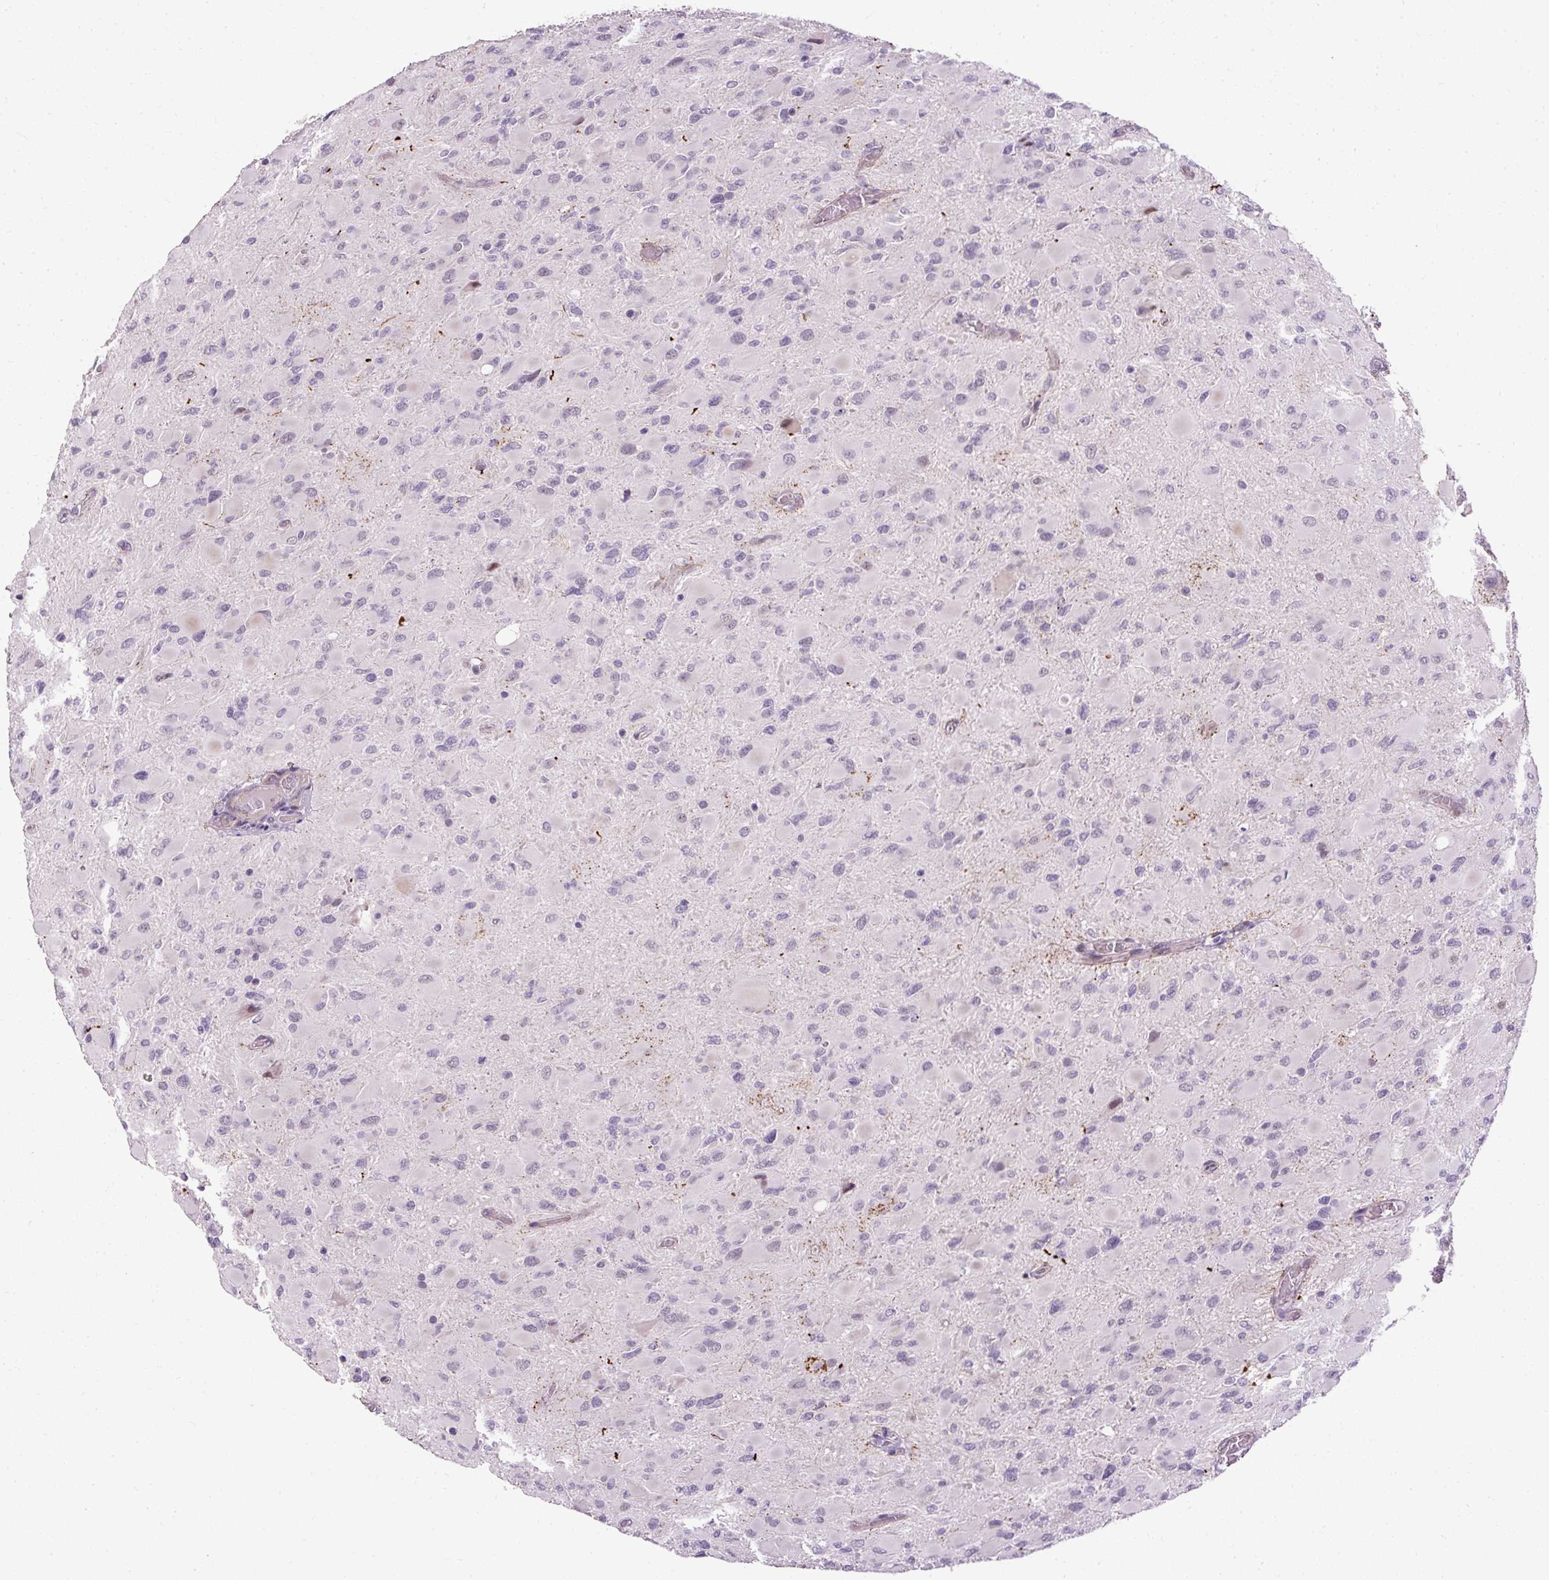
{"staining": {"intensity": "moderate", "quantity": "<25%", "location": "nuclear"}, "tissue": "glioma", "cell_type": "Tumor cells", "image_type": "cancer", "snomed": [{"axis": "morphology", "description": "Glioma, malignant, High grade"}, {"axis": "topography", "description": "Cerebral cortex"}], "caption": "DAB immunohistochemical staining of high-grade glioma (malignant) exhibits moderate nuclear protein positivity in about <25% of tumor cells.", "gene": "ARHGEF18", "patient": {"sex": "female", "age": 36}}